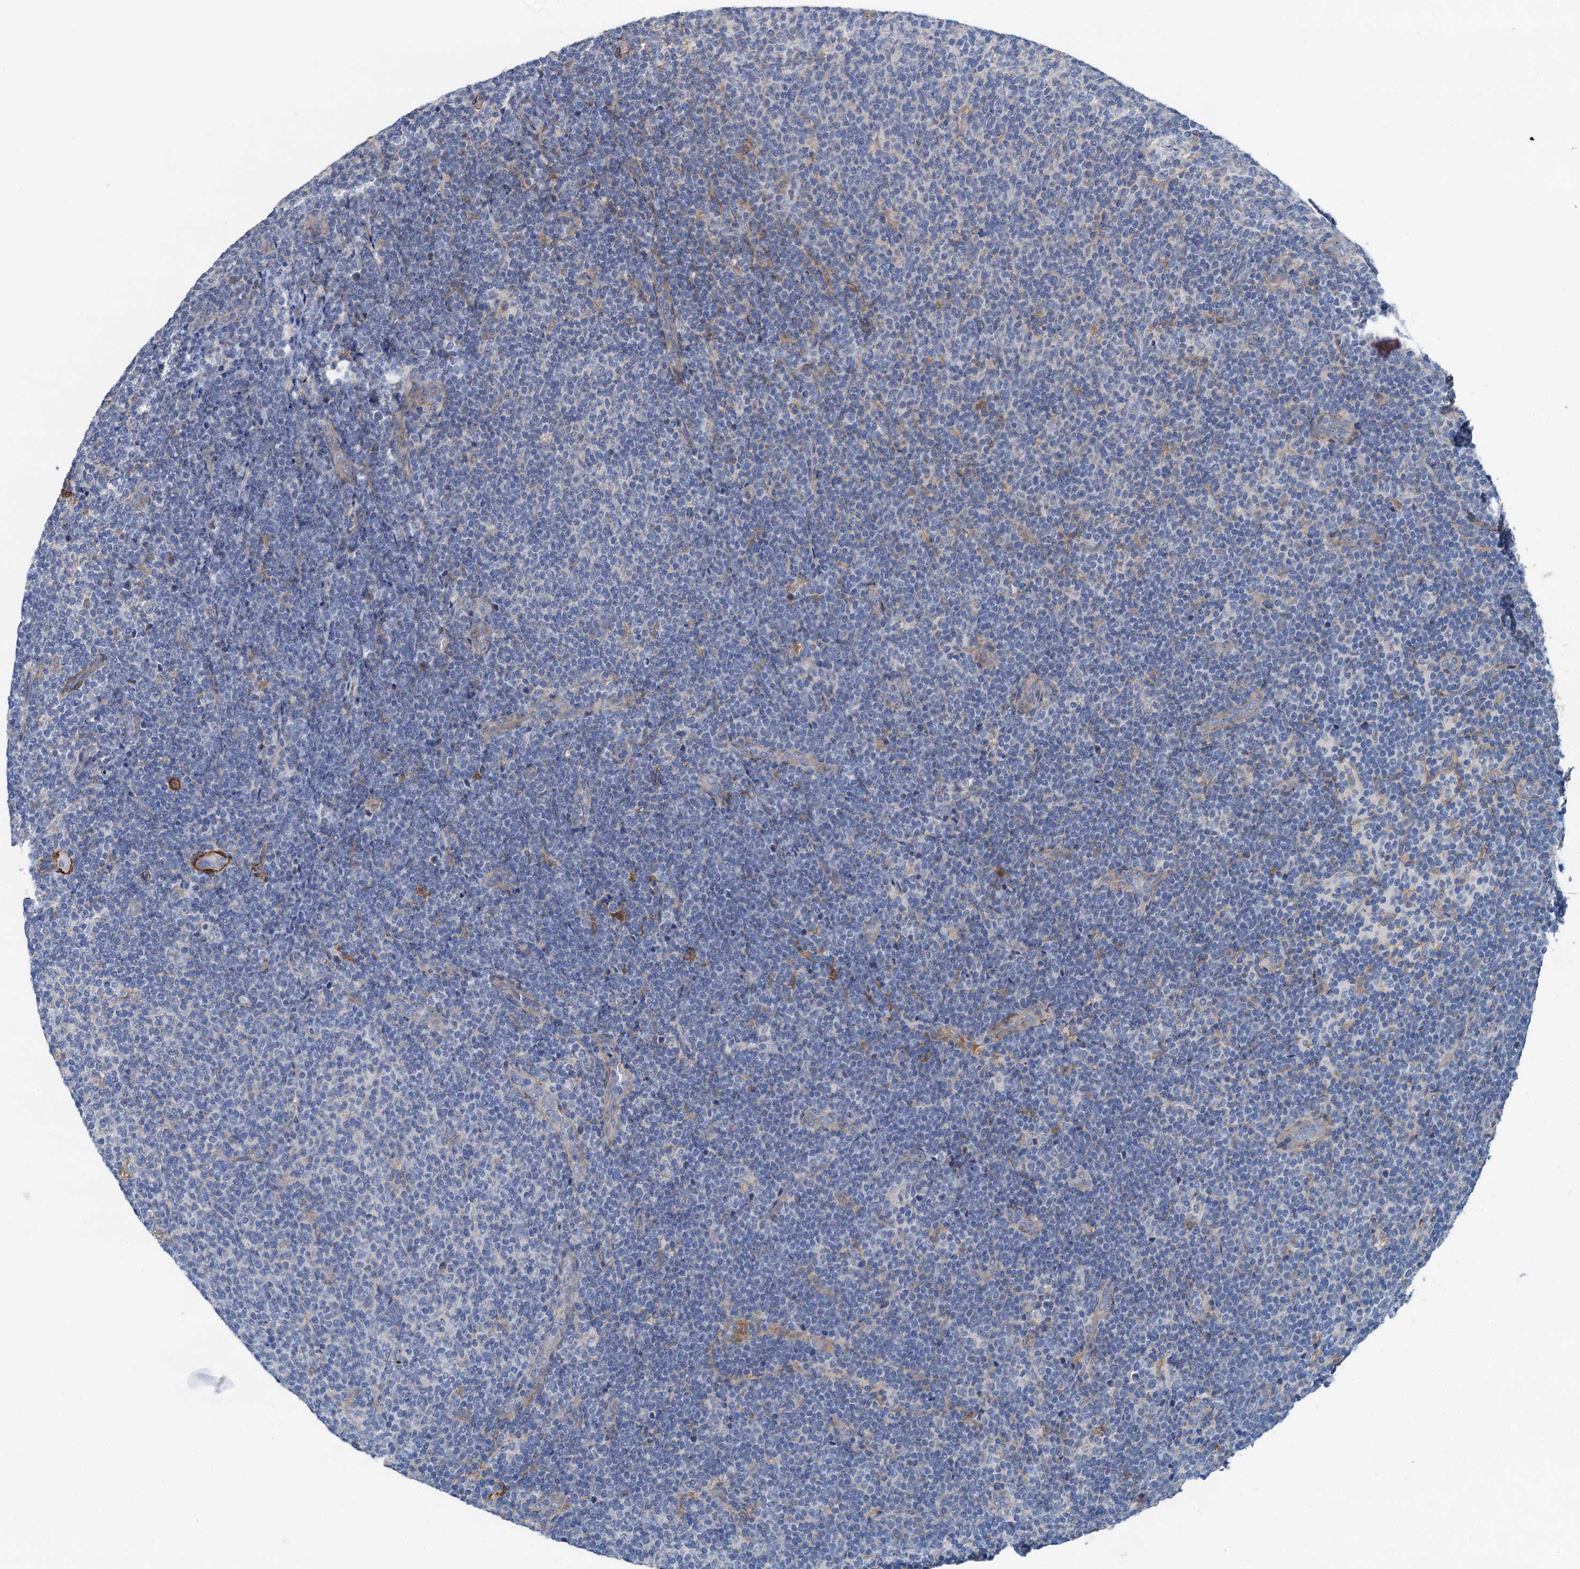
{"staining": {"intensity": "negative", "quantity": "none", "location": "none"}, "tissue": "lymphoma", "cell_type": "Tumor cells", "image_type": "cancer", "snomed": [{"axis": "morphology", "description": "Malignant lymphoma, non-Hodgkin's type, Low grade"}, {"axis": "topography", "description": "Lymph node"}], "caption": "Tumor cells are negative for brown protein staining in lymphoma.", "gene": "CSTPP1", "patient": {"sex": "male", "age": 66}}